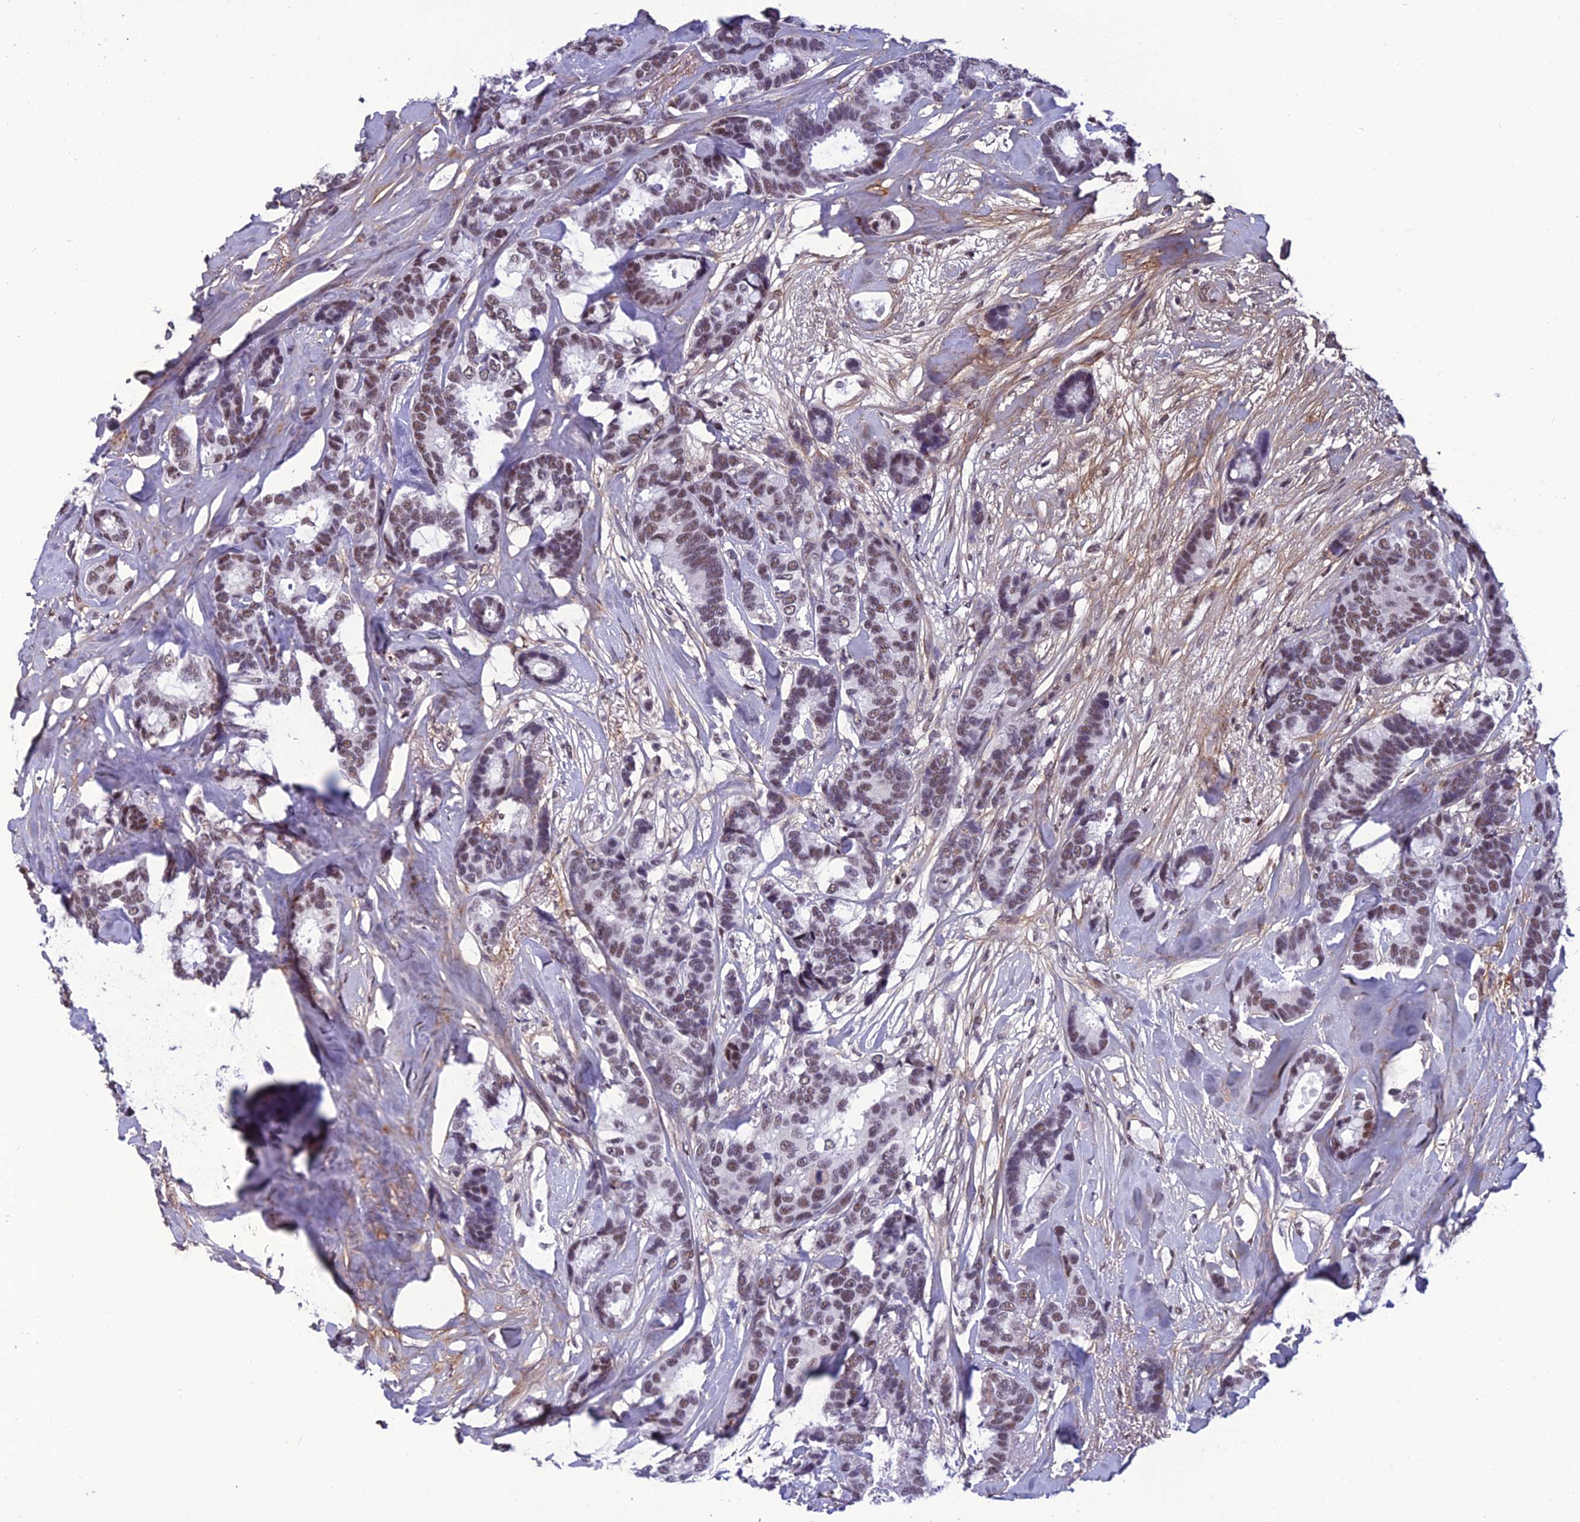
{"staining": {"intensity": "moderate", "quantity": ">75%", "location": "nuclear"}, "tissue": "breast cancer", "cell_type": "Tumor cells", "image_type": "cancer", "snomed": [{"axis": "morphology", "description": "Duct carcinoma"}, {"axis": "topography", "description": "Breast"}], "caption": "Human infiltrating ductal carcinoma (breast) stained with a protein marker demonstrates moderate staining in tumor cells.", "gene": "RSRC1", "patient": {"sex": "female", "age": 87}}